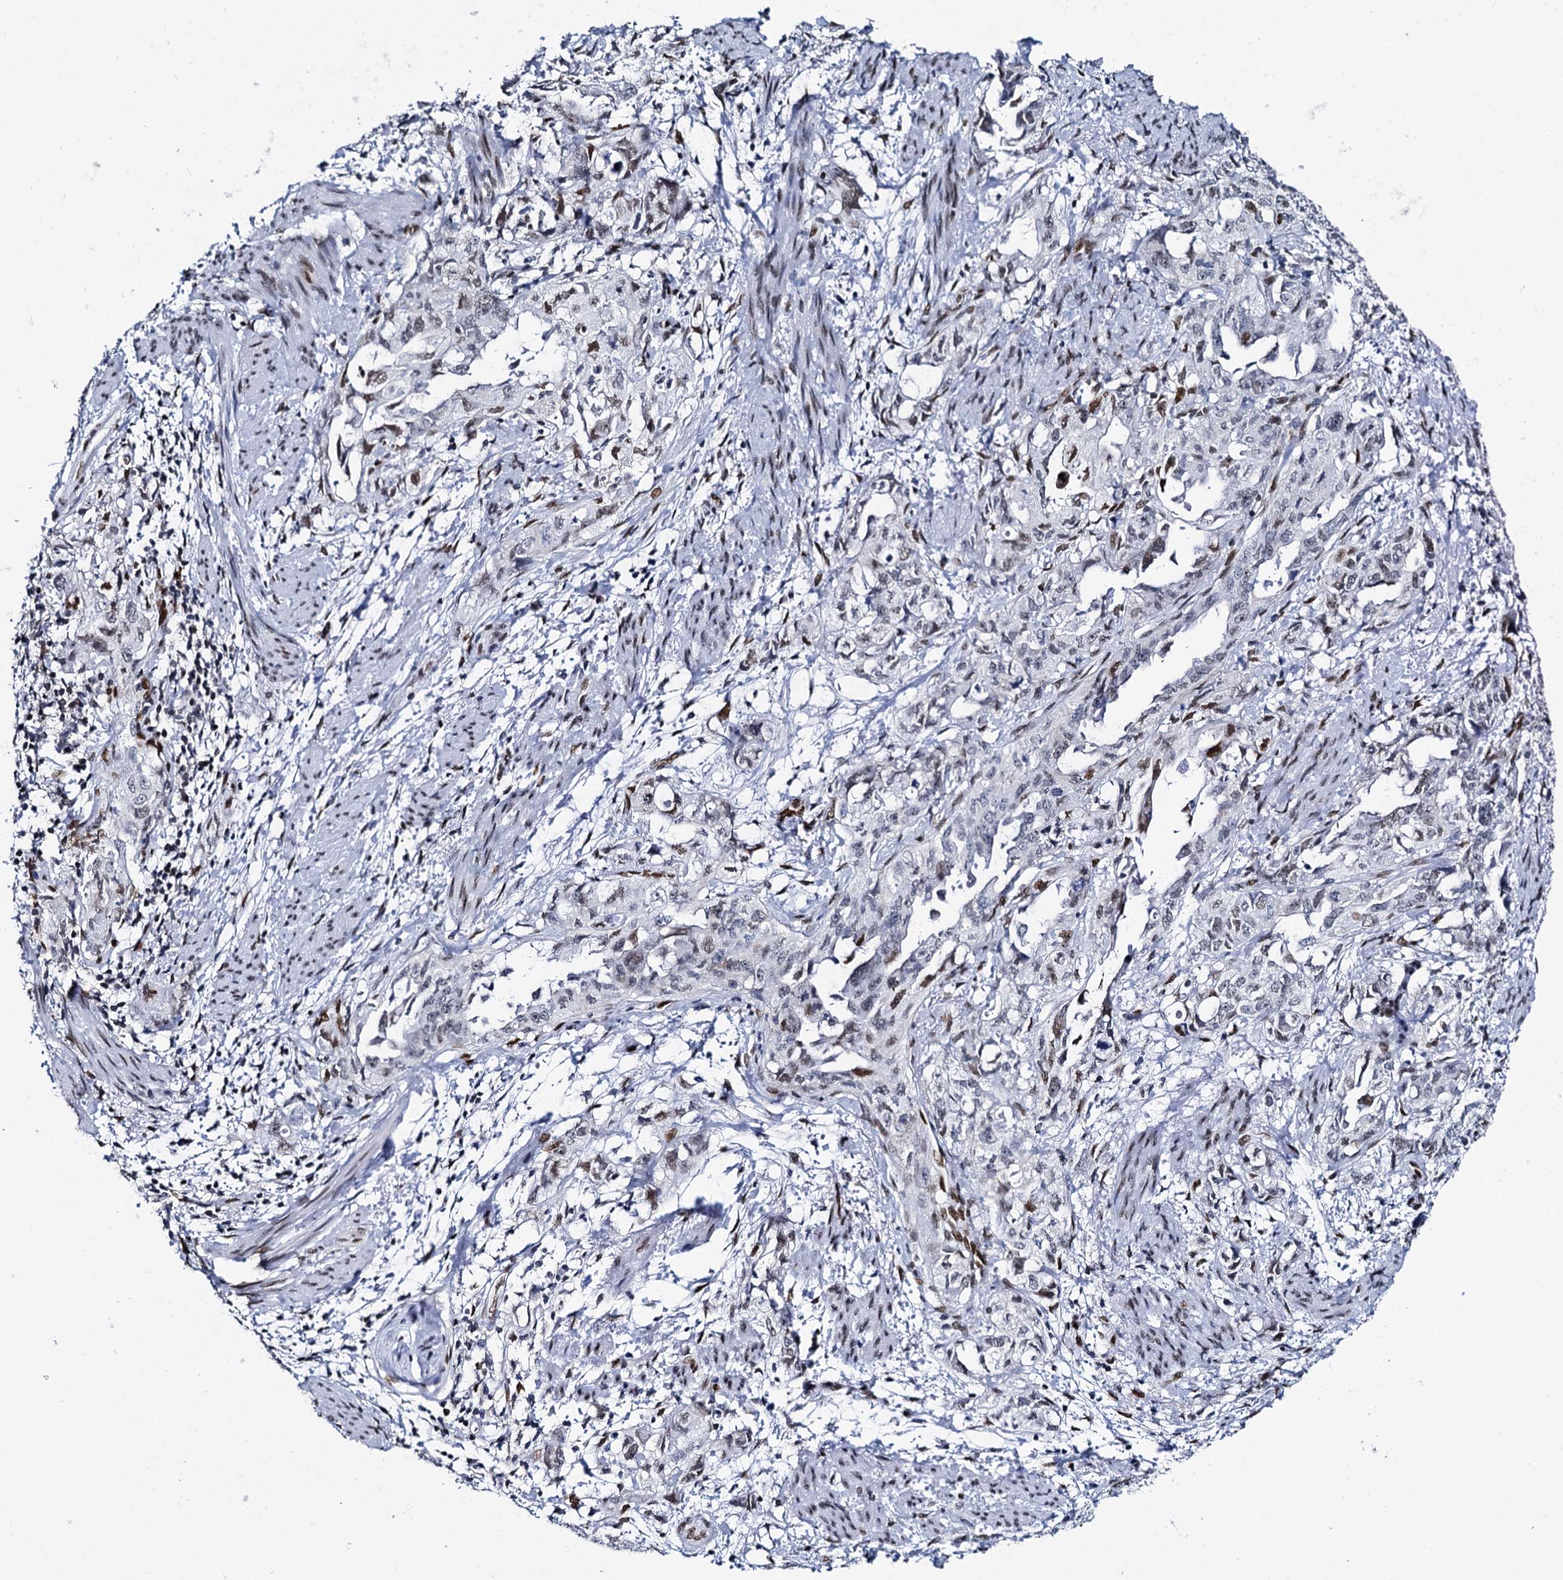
{"staining": {"intensity": "moderate", "quantity": "<25%", "location": "nuclear"}, "tissue": "endometrial cancer", "cell_type": "Tumor cells", "image_type": "cancer", "snomed": [{"axis": "morphology", "description": "Adenocarcinoma, NOS"}, {"axis": "topography", "description": "Endometrium"}], "caption": "IHC staining of endometrial cancer, which demonstrates low levels of moderate nuclear expression in about <25% of tumor cells indicating moderate nuclear protein expression. The staining was performed using DAB (3,3'-diaminobenzidine) (brown) for protein detection and nuclei were counterstained in hematoxylin (blue).", "gene": "CMAS", "patient": {"sex": "female", "age": 65}}